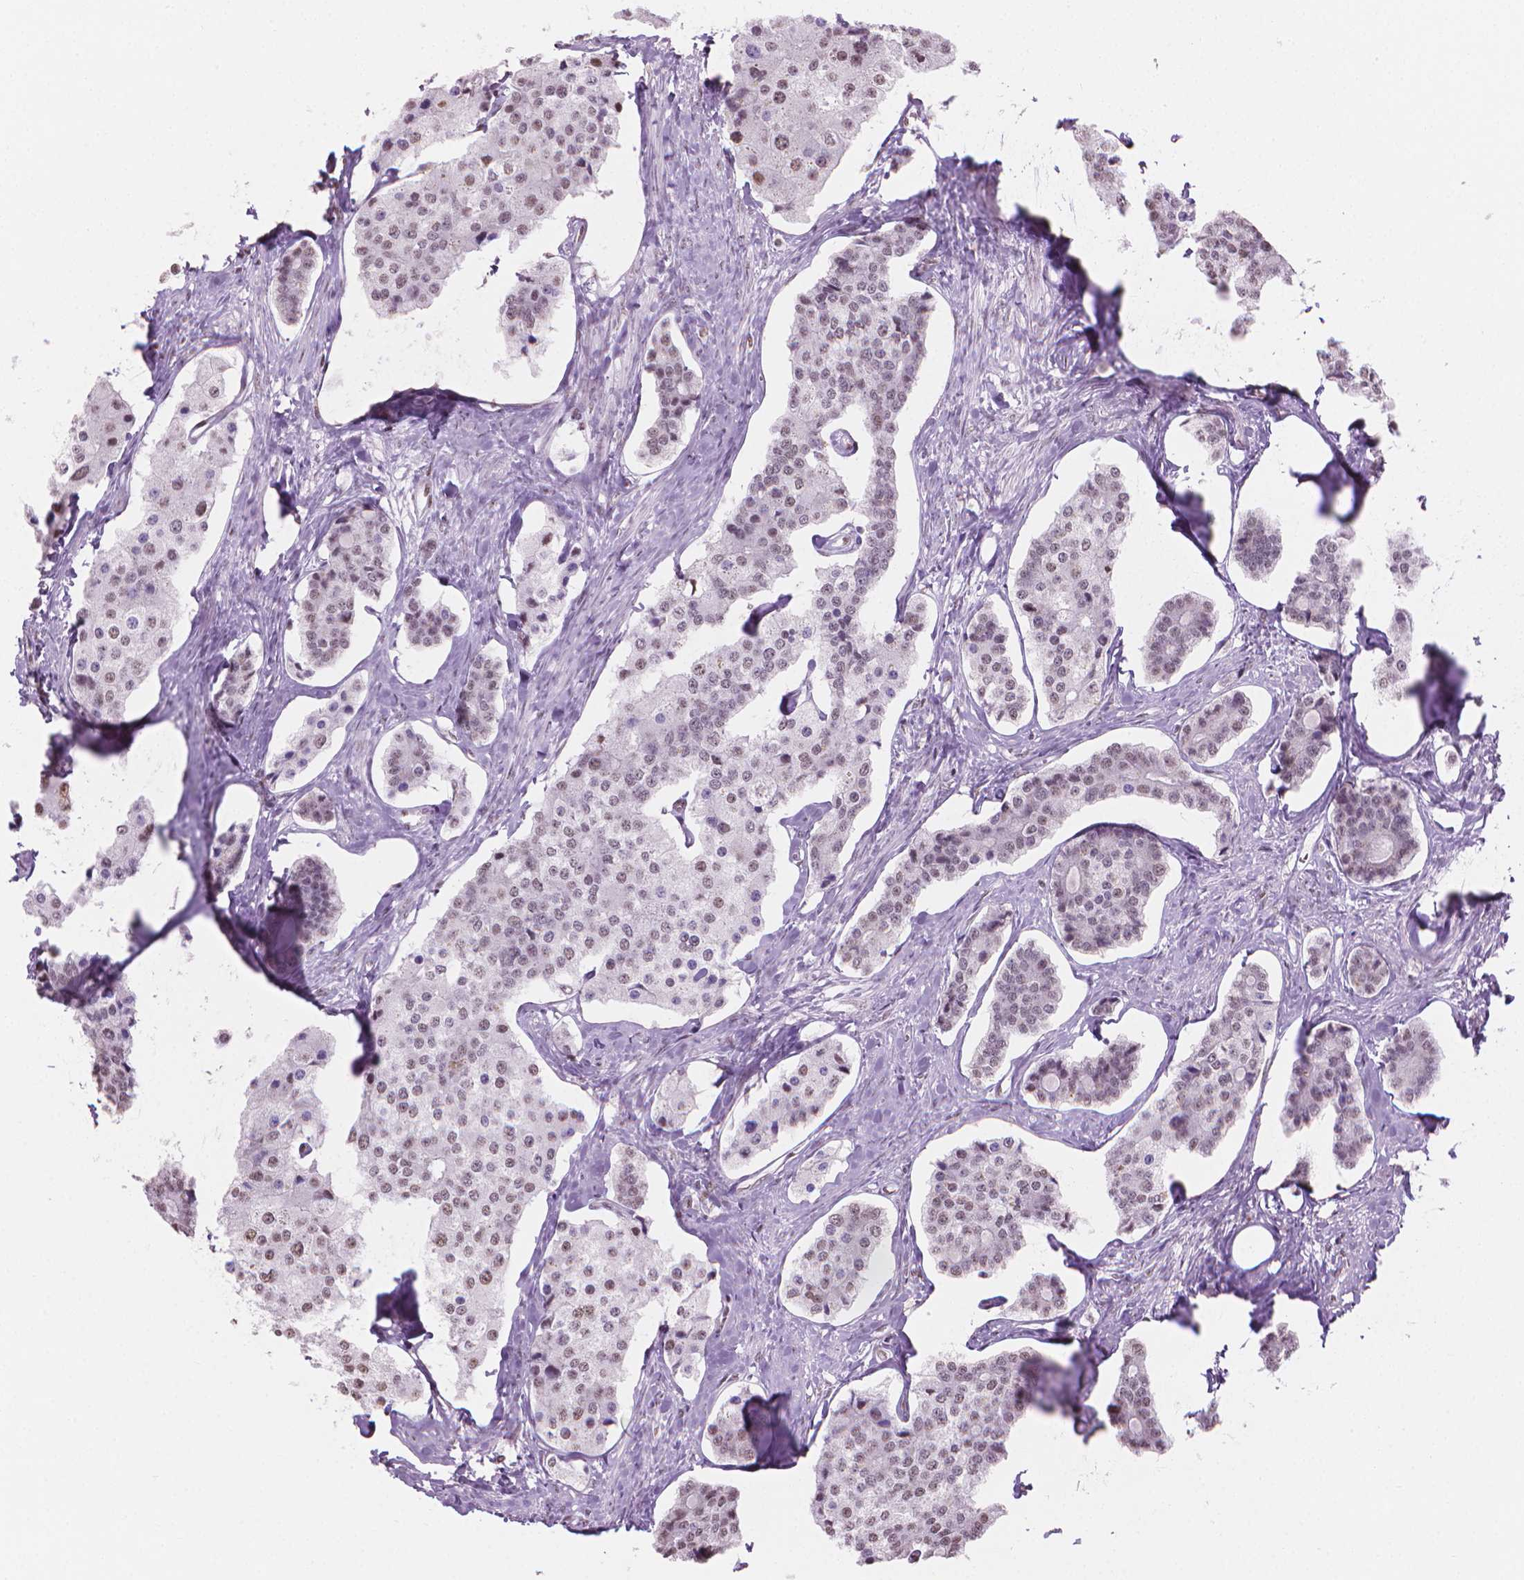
{"staining": {"intensity": "weak", "quantity": "<25%", "location": "nuclear"}, "tissue": "carcinoid", "cell_type": "Tumor cells", "image_type": "cancer", "snomed": [{"axis": "morphology", "description": "Carcinoid, malignant, NOS"}, {"axis": "topography", "description": "Small intestine"}], "caption": "This is a micrograph of IHC staining of carcinoid, which shows no expression in tumor cells.", "gene": "PIAS2", "patient": {"sex": "female", "age": 65}}